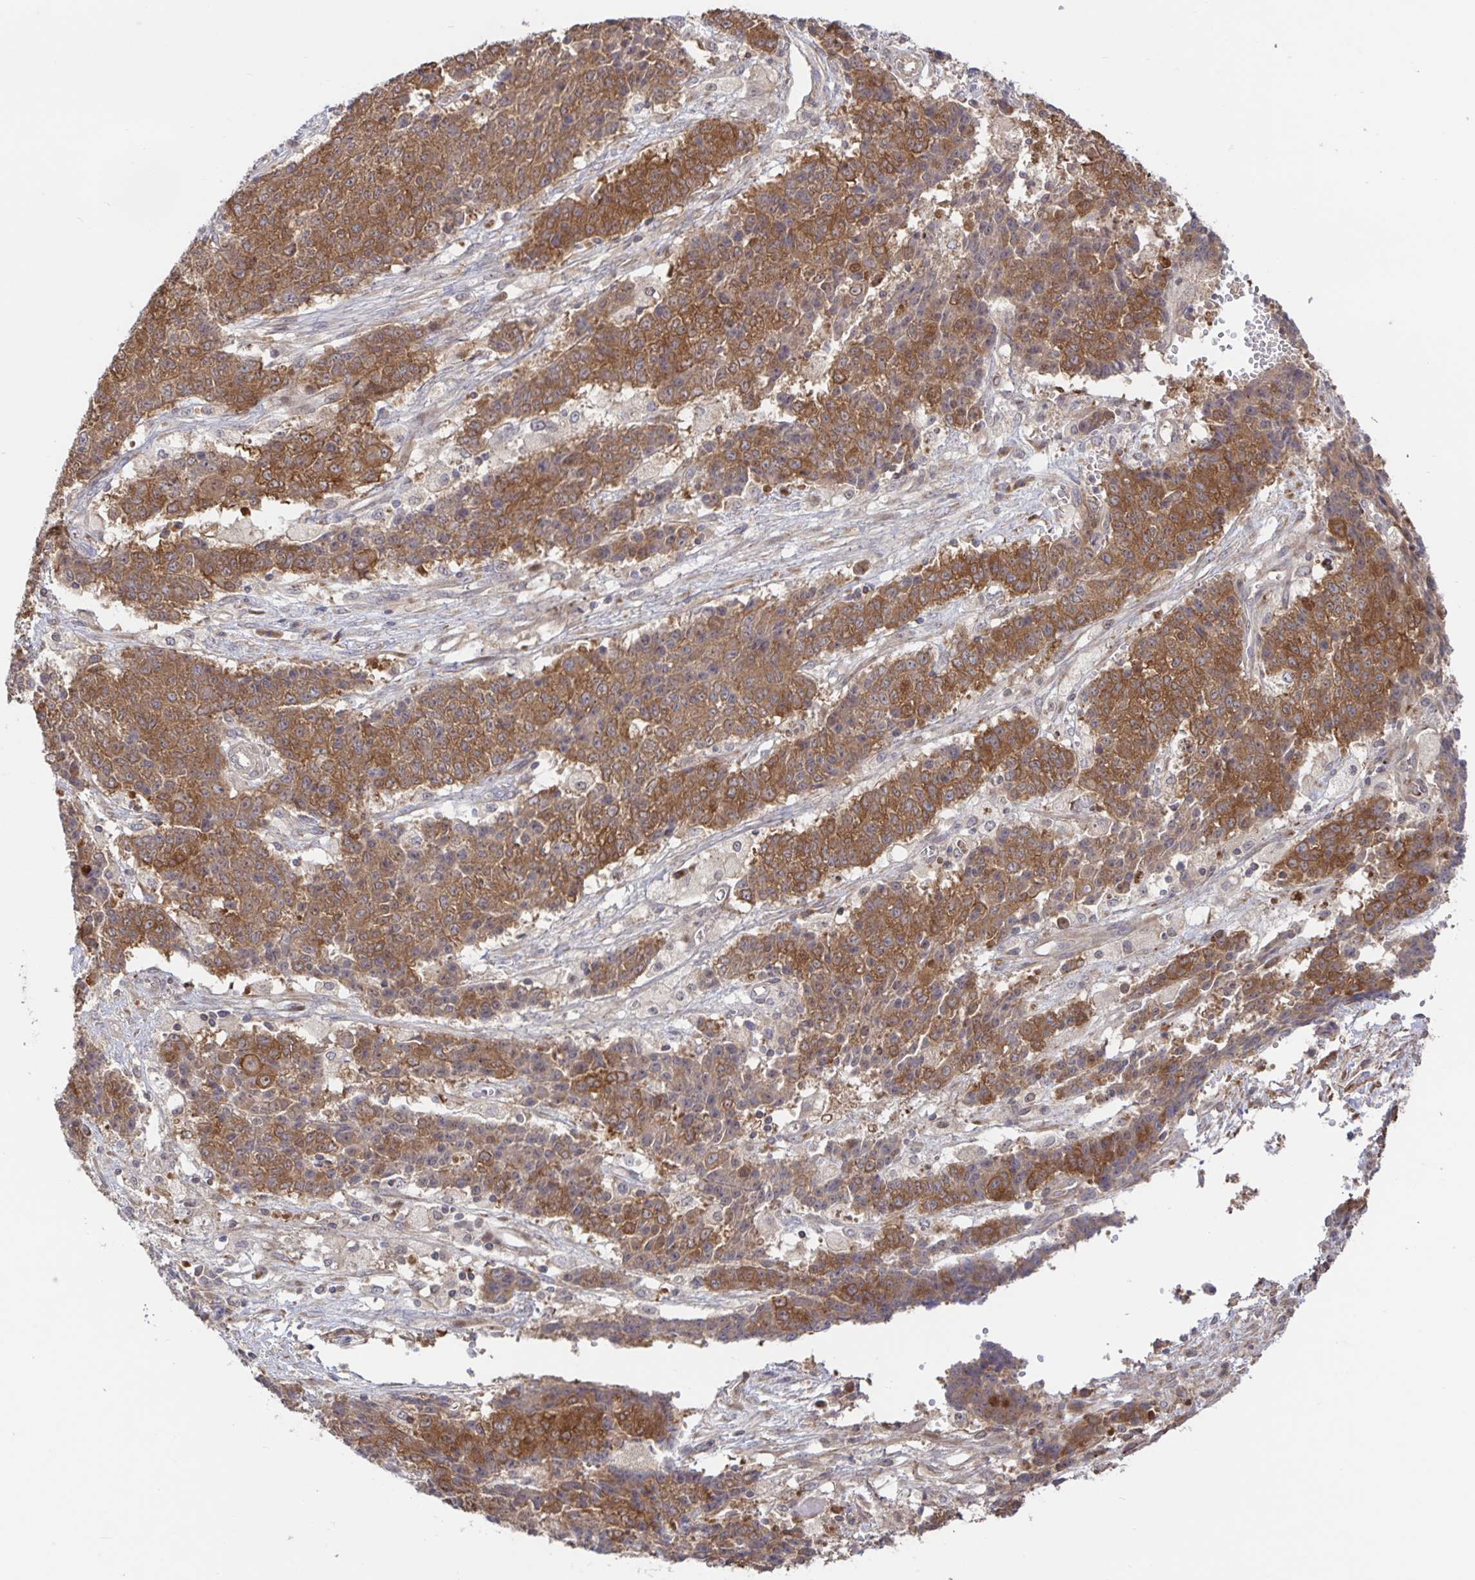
{"staining": {"intensity": "moderate", "quantity": ">75%", "location": "cytoplasmic/membranous"}, "tissue": "ovarian cancer", "cell_type": "Tumor cells", "image_type": "cancer", "snomed": [{"axis": "morphology", "description": "Carcinoma, endometroid"}, {"axis": "topography", "description": "Ovary"}], "caption": "A brown stain shows moderate cytoplasmic/membranous staining of a protein in human ovarian cancer tumor cells. Nuclei are stained in blue.", "gene": "AACS", "patient": {"sex": "female", "age": 42}}